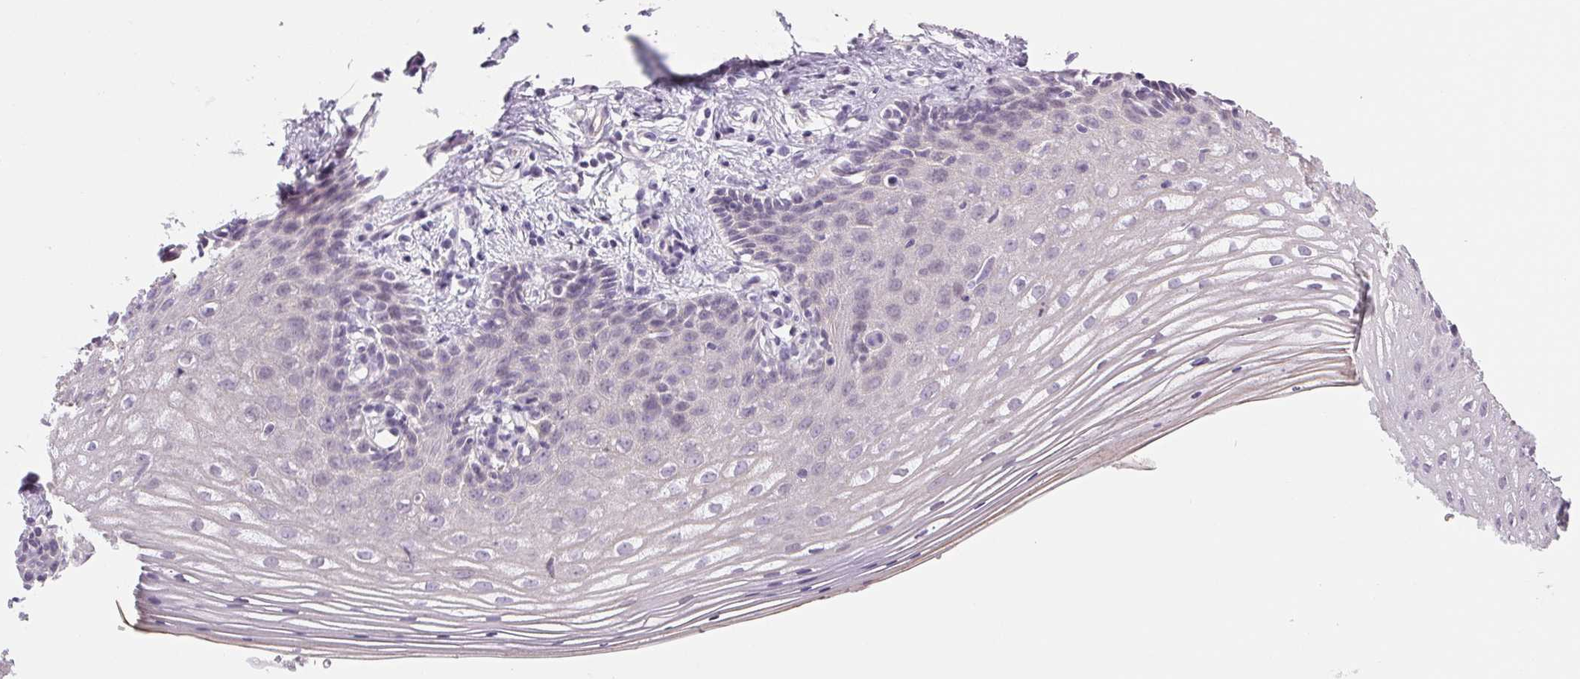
{"staining": {"intensity": "negative", "quantity": "none", "location": "none"}, "tissue": "vagina", "cell_type": "Squamous epithelial cells", "image_type": "normal", "snomed": [{"axis": "morphology", "description": "Normal tissue, NOS"}, {"axis": "topography", "description": "Vagina"}], "caption": "An image of vagina stained for a protein demonstrates no brown staining in squamous epithelial cells.", "gene": "CCDC168", "patient": {"sex": "female", "age": 42}}